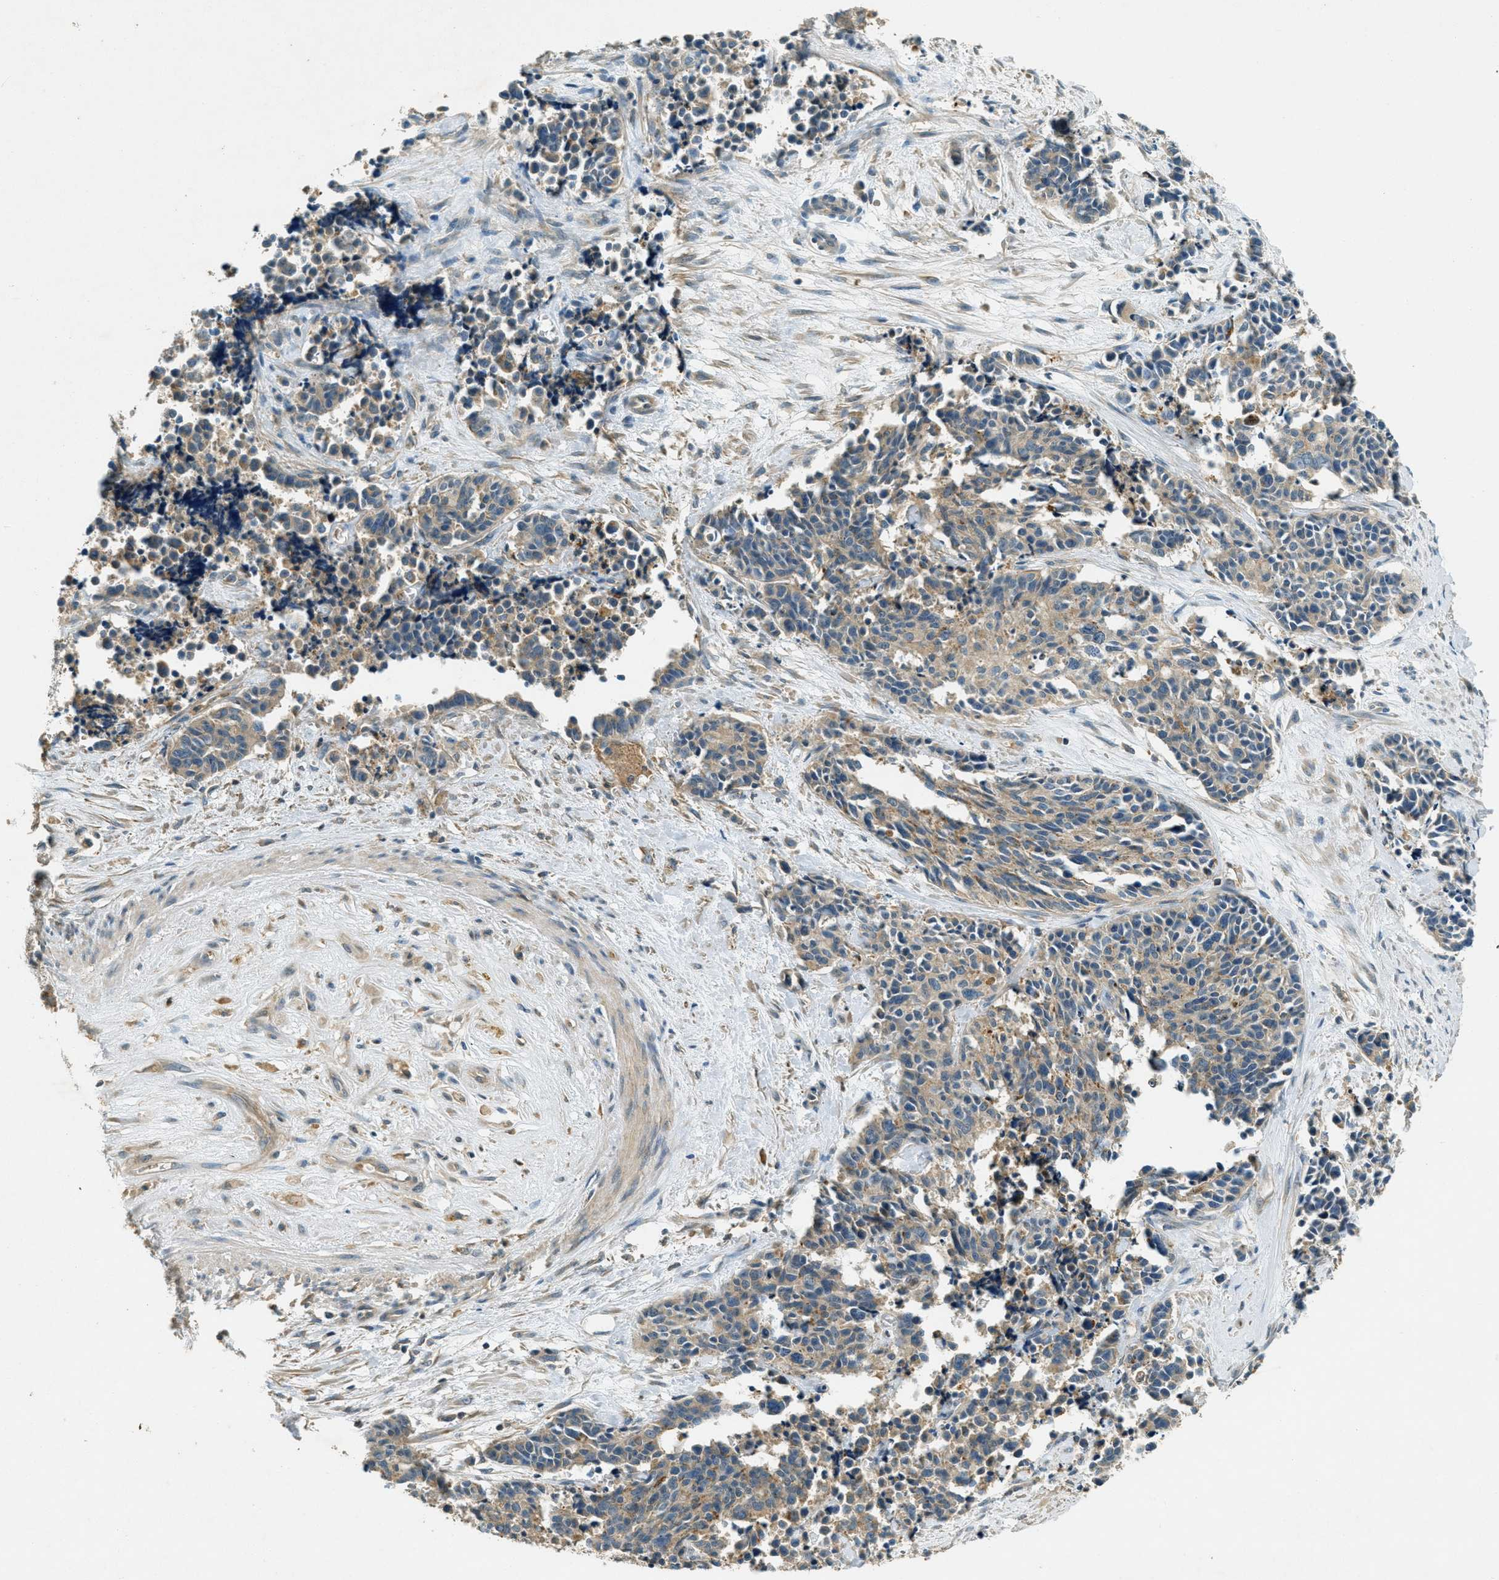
{"staining": {"intensity": "moderate", "quantity": "25%-75%", "location": "cytoplasmic/membranous"}, "tissue": "cervical cancer", "cell_type": "Tumor cells", "image_type": "cancer", "snomed": [{"axis": "morphology", "description": "Squamous cell carcinoma, NOS"}, {"axis": "topography", "description": "Cervix"}], "caption": "About 25%-75% of tumor cells in human squamous cell carcinoma (cervical) demonstrate moderate cytoplasmic/membranous protein staining as visualized by brown immunohistochemical staining.", "gene": "NUDT4", "patient": {"sex": "female", "age": 35}}